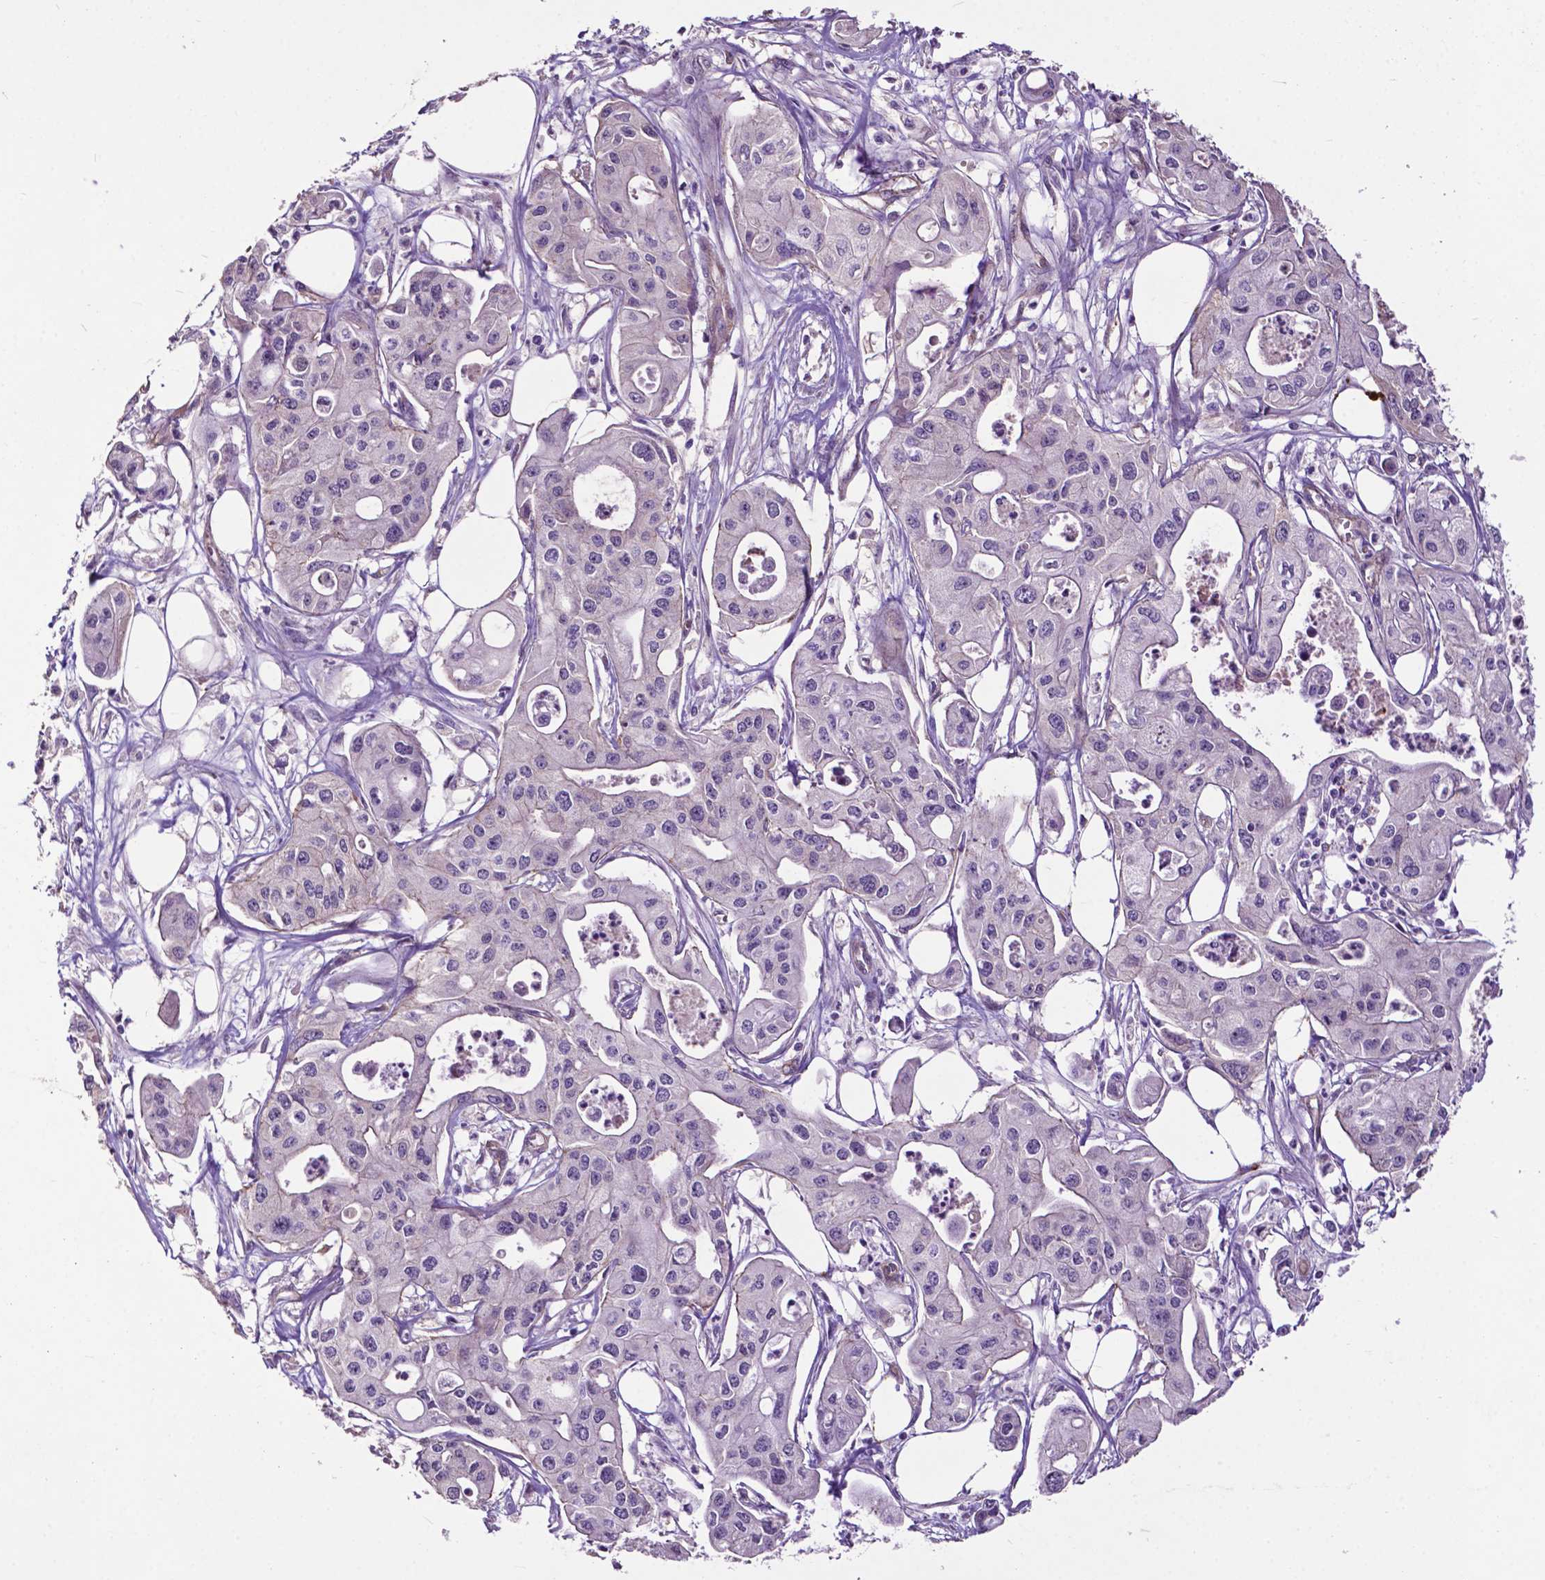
{"staining": {"intensity": "negative", "quantity": "none", "location": "none"}, "tissue": "pancreatic cancer", "cell_type": "Tumor cells", "image_type": "cancer", "snomed": [{"axis": "morphology", "description": "Adenocarcinoma, NOS"}, {"axis": "topography", "description": "Pancreas"}], "caption": "Immunohistochemical staining of human adenocarcinoma (pancreatic) demonstrates no significant staining in tumor cells.", "gene": "PDLIM1", "patient": {"sex": "male", "age": 70}}